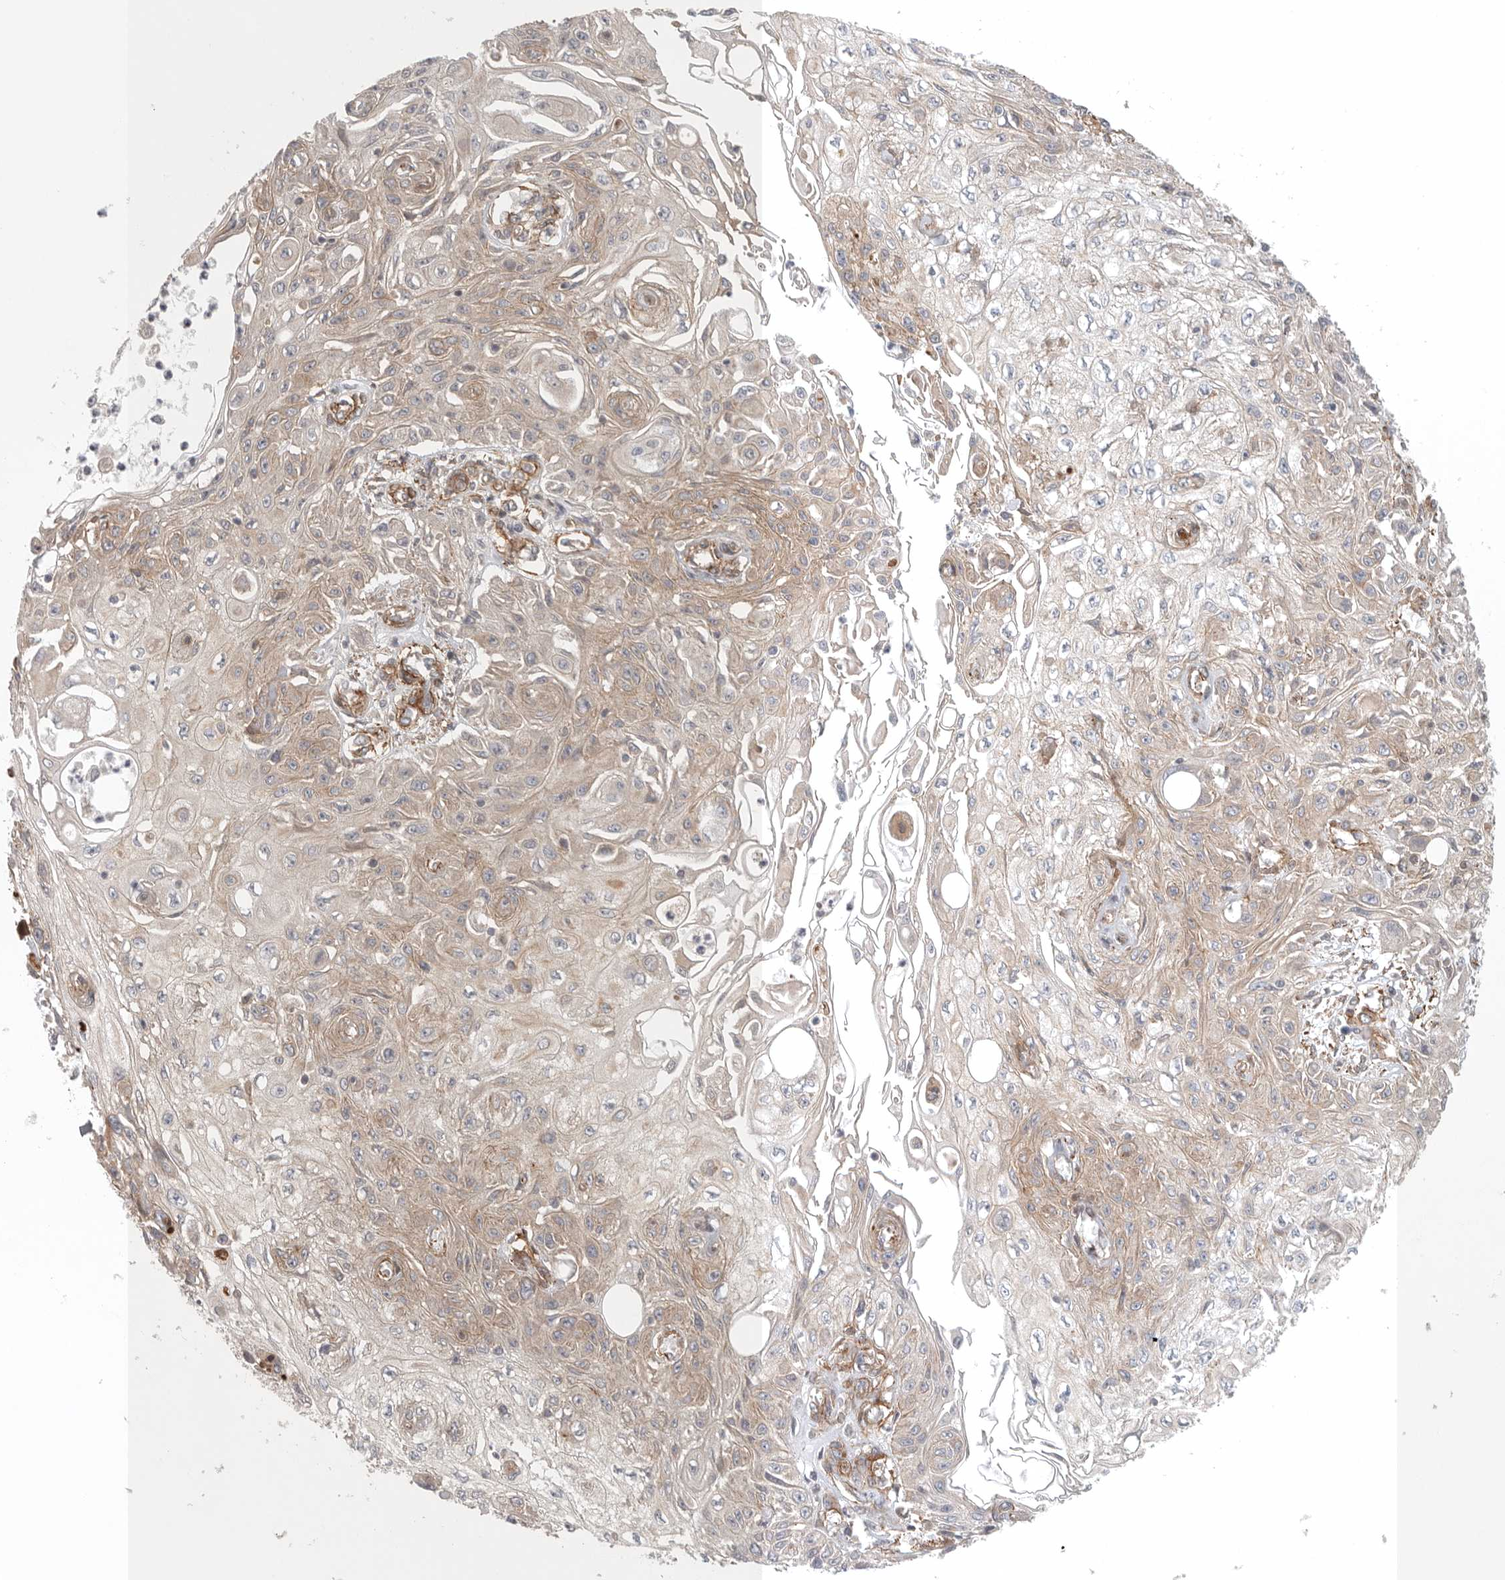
{"staining": {"intensity": "weak", "quantity": ">75%", "location": "cytoplasmic/membranous"}, "tissue": "skin cancer", "cell_type": "Tumor cells", "image_type": "cancer", "snomed": [{"axis": "morphology", "description": "Squamous cell carcinoma, NOS"}, {"axis": "morphology", "description": "Squamous cell carcinoma, metastatic, NOS"}, {"axis": "topography", "description": "Skin"}, {"axis": "topography", "description": "Lymph node"}], "caption": "This image demonstrates IHC staining of human skin cancer (metastatic squamous cell carcinoma), with low weak cytoplasmic/membranous positivity in about >75% of tumor cells.", "gene": "LONRF1", "patient": {"sex": "male", "age": 75}}